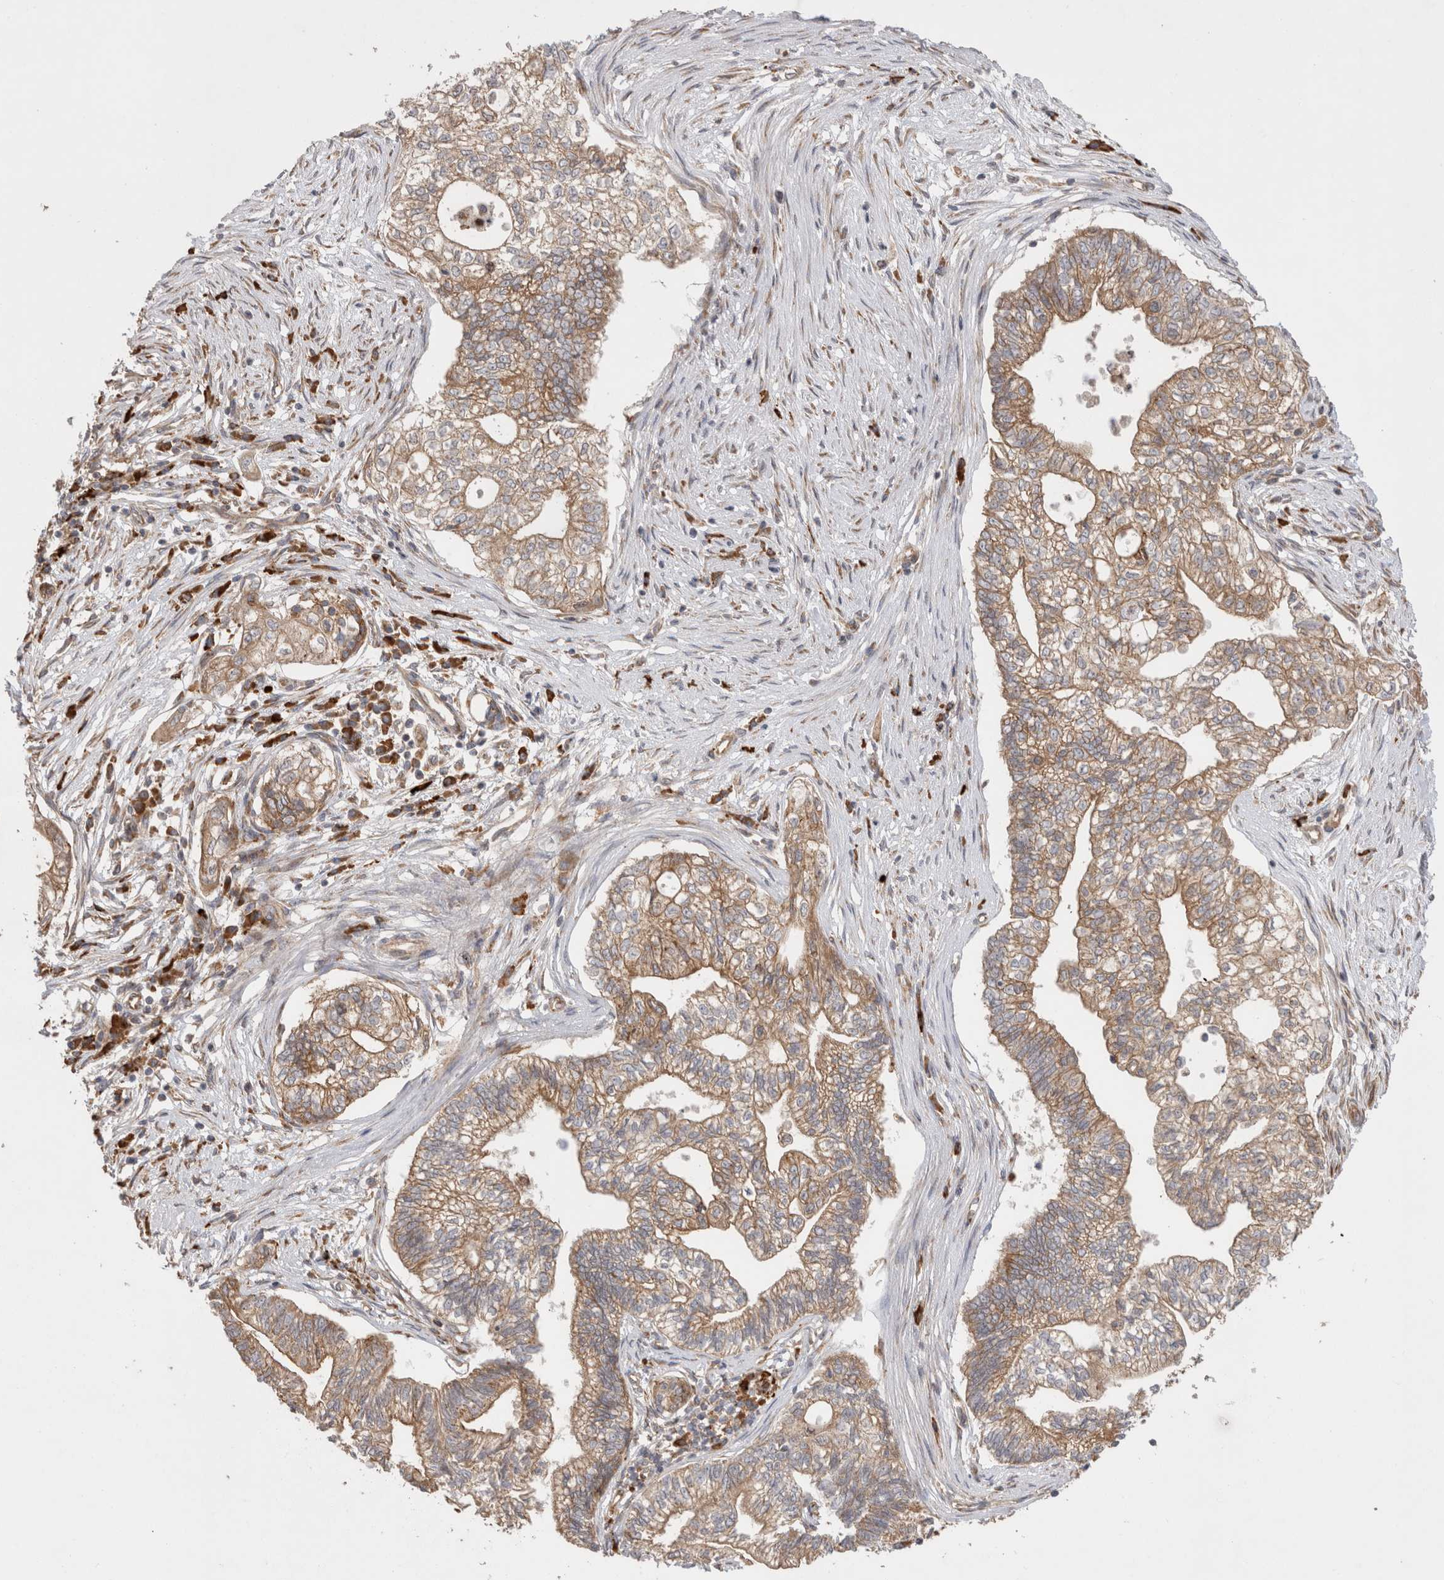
{"staining": {"intensity": "moderate", "quantity": ">75%", "location": "cytoplasmic/membranous"}, "tissue": "pancreatic cancer", "cell_type": "Tumor cells", "image_type": "cancer", "snomed": [{"axis": "morphology", "description": "Adenocarcinoma, NOS"}, {"axis": "topography", "description": "Pancreas"}], "caption": "This image displays IHC staining of human pancreatic cancer, with medium moderate cytoplasmic/membranous positivity in approximately >75% of tumor cells.", "gene": "PDCD10", "patient": {"sex": "male", "age": 72}}